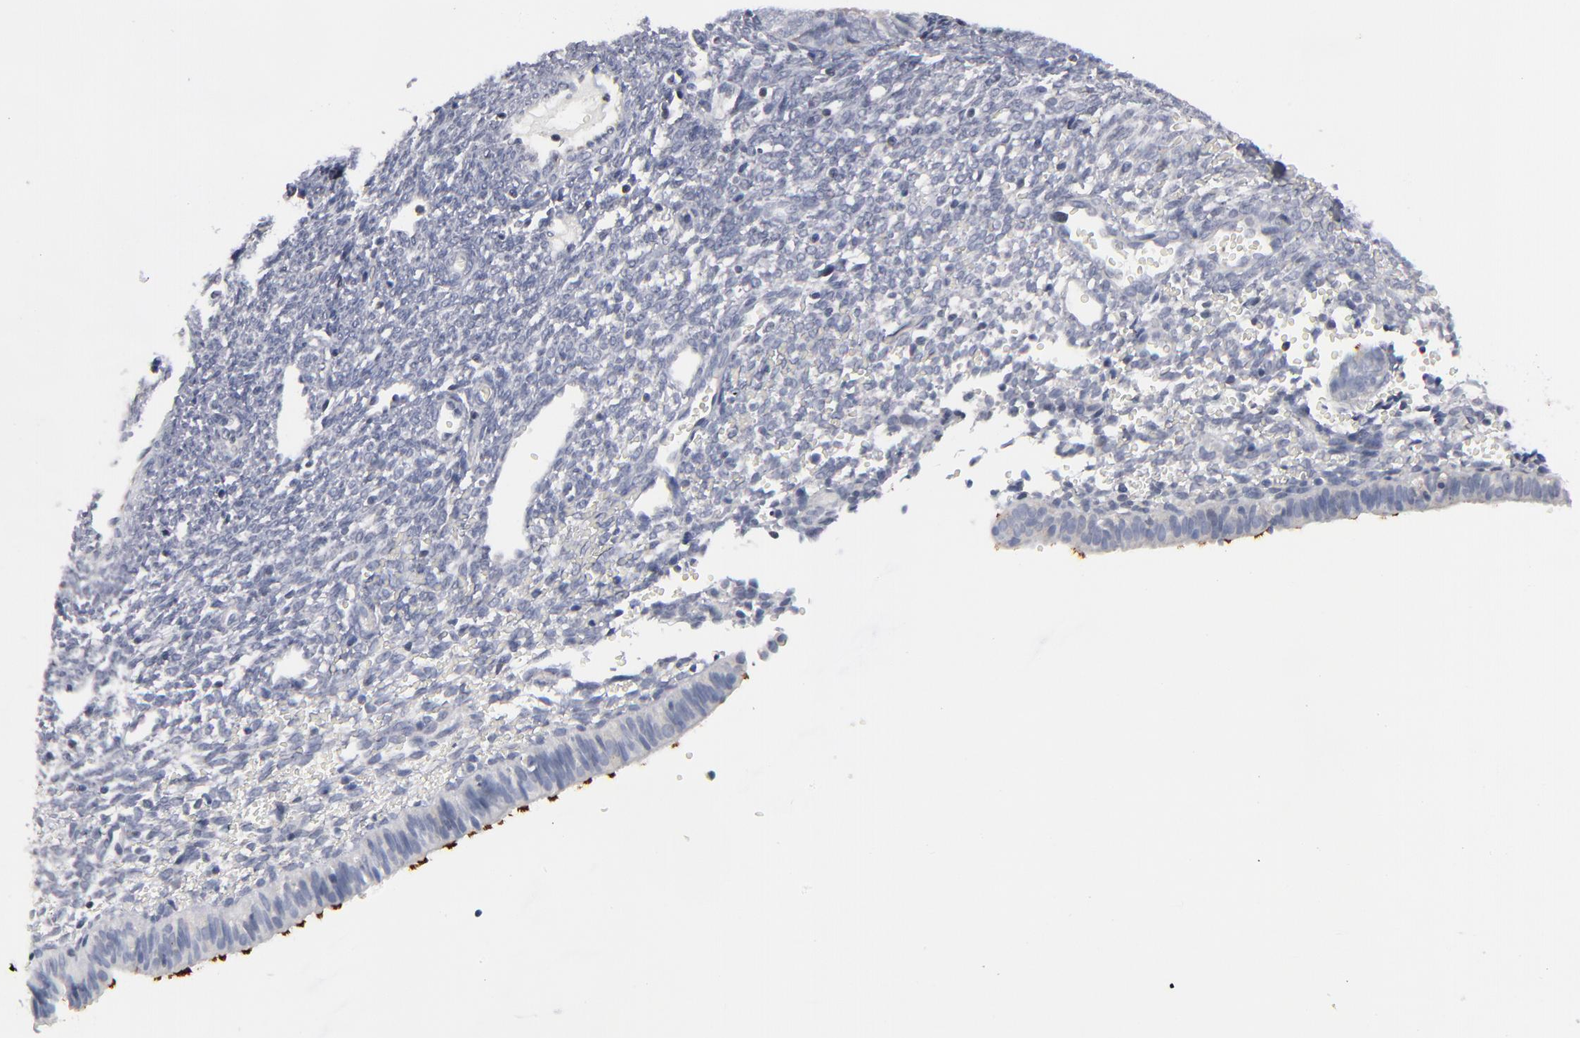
{"staining": {"intensity": "weak", "quantity": "<25%", "location": "nuclear"}, "tissue": "endometrium", "cell_type": "Cells in endometrial stroma", "image_type": "normal", "snomed": [{"axis": "morphology", "description": "Normal tissue, NOS"}, {"axis": "topography", "description": "Endometrium"}], "caption": "High magnification brightfield microscopy of normal endometrium stained with DAB (3,3'-diaminobenzidine) (brown) and counterstained with hematoxylin (blue): cells in endometrial stroma show no significant positivity. Brightfield microscopy of IHC stained with DAB (3,3'-diaminobenzidine) (brown) and hematoxylin (blue), captured at high magnification.", "gene": "ODF2", "patient": {"sex": "female", "age": 61}}